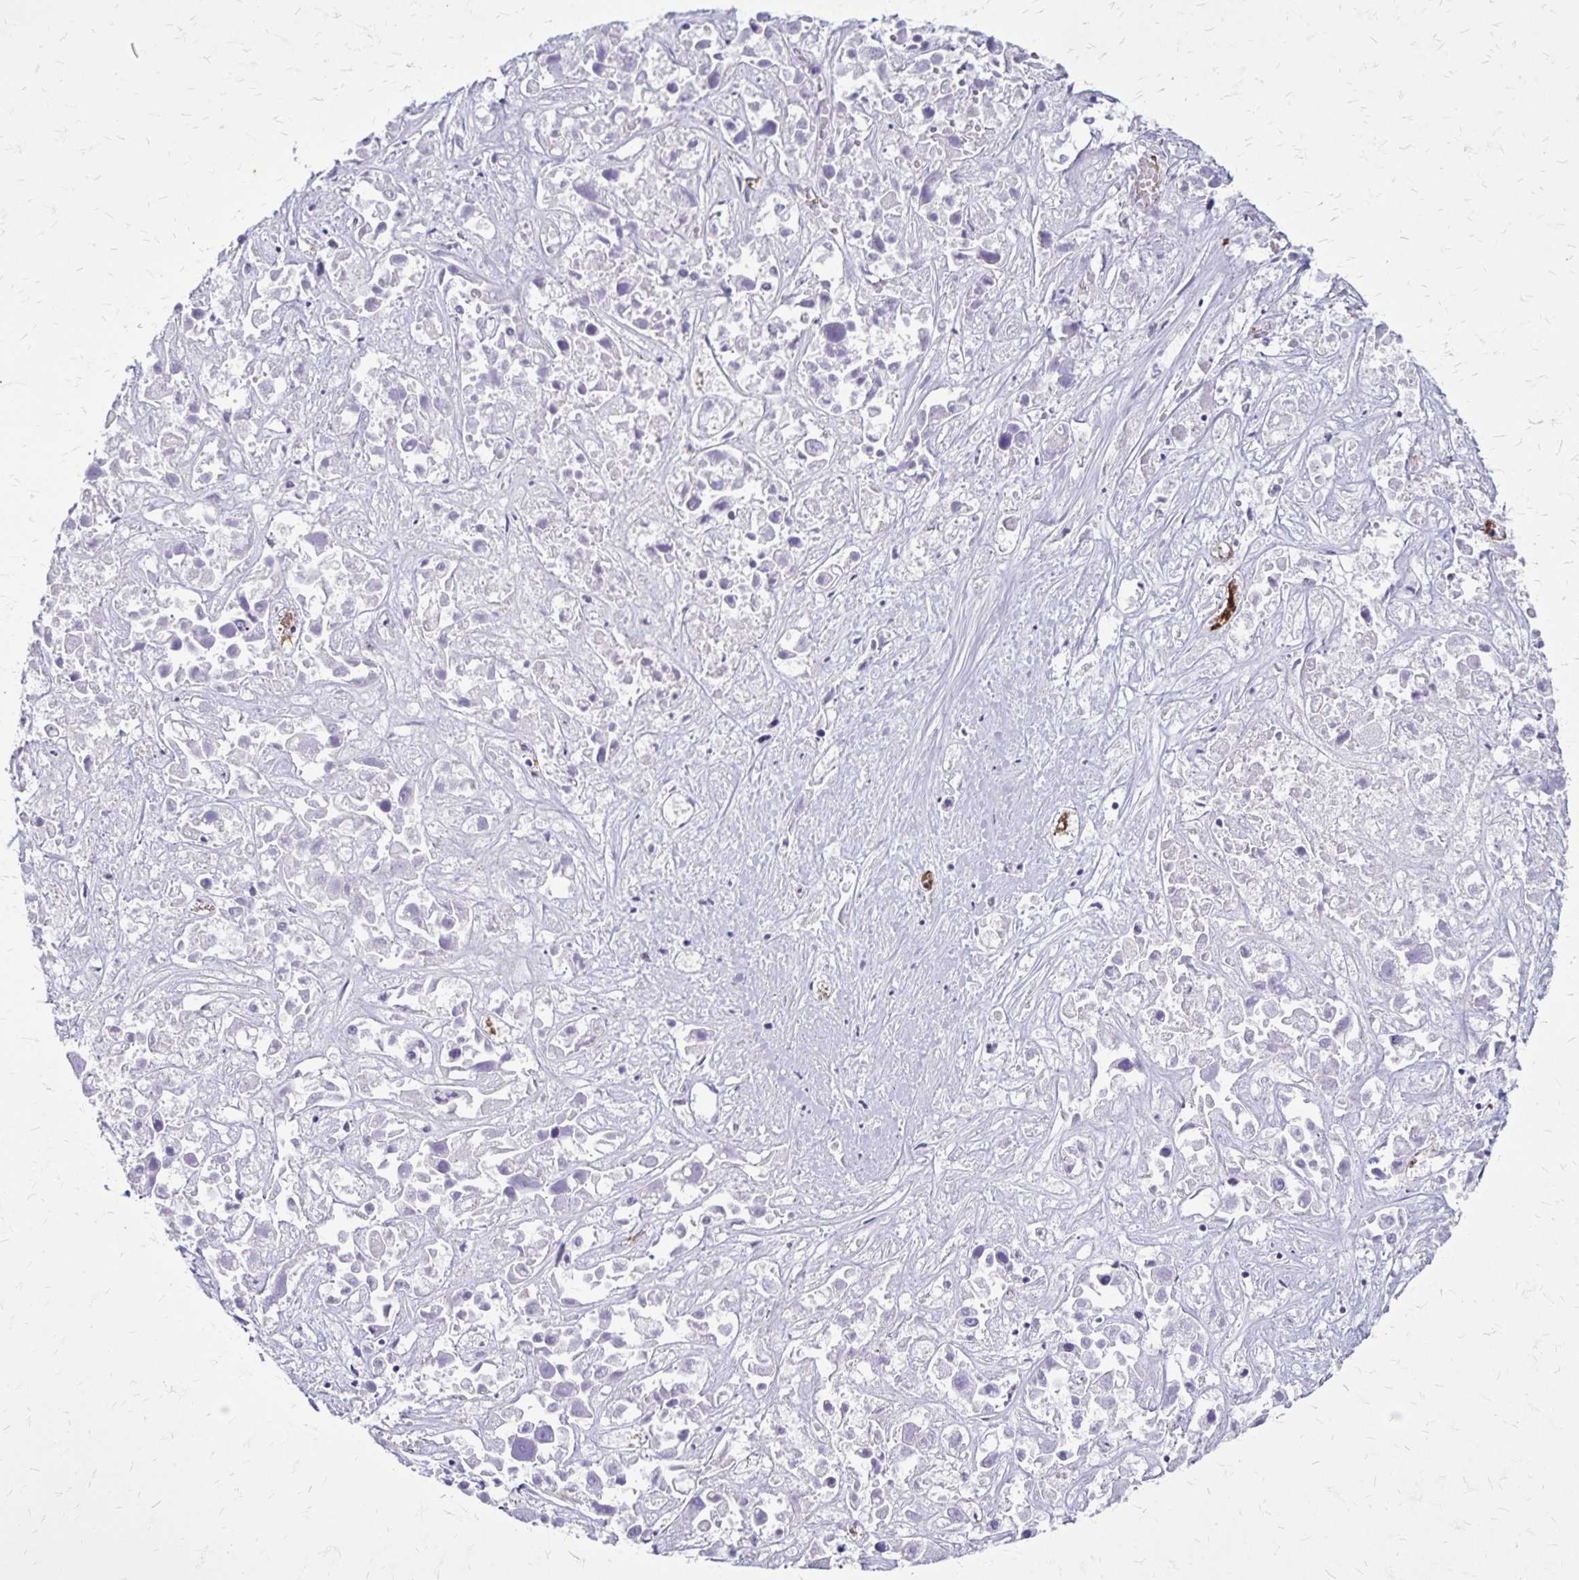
{"staining": {"intensity": "negative", "quantity": "none", "location": "none"}, "tissue": "liver cancer", "cell_type": "Tumor cells", "image_type": "cancer", "snomed": [{"axis": "morphology", "description": "Cholangiocarcinoma"}, {"axis": "topography", "description": "Liver"}], "caption": "This is an IHC photomicrograph of liver cholangiocarcinoma. There is no expression in tumor cells.", "gene": "GP9", "patient": {"sex": "male", "age": 81}}